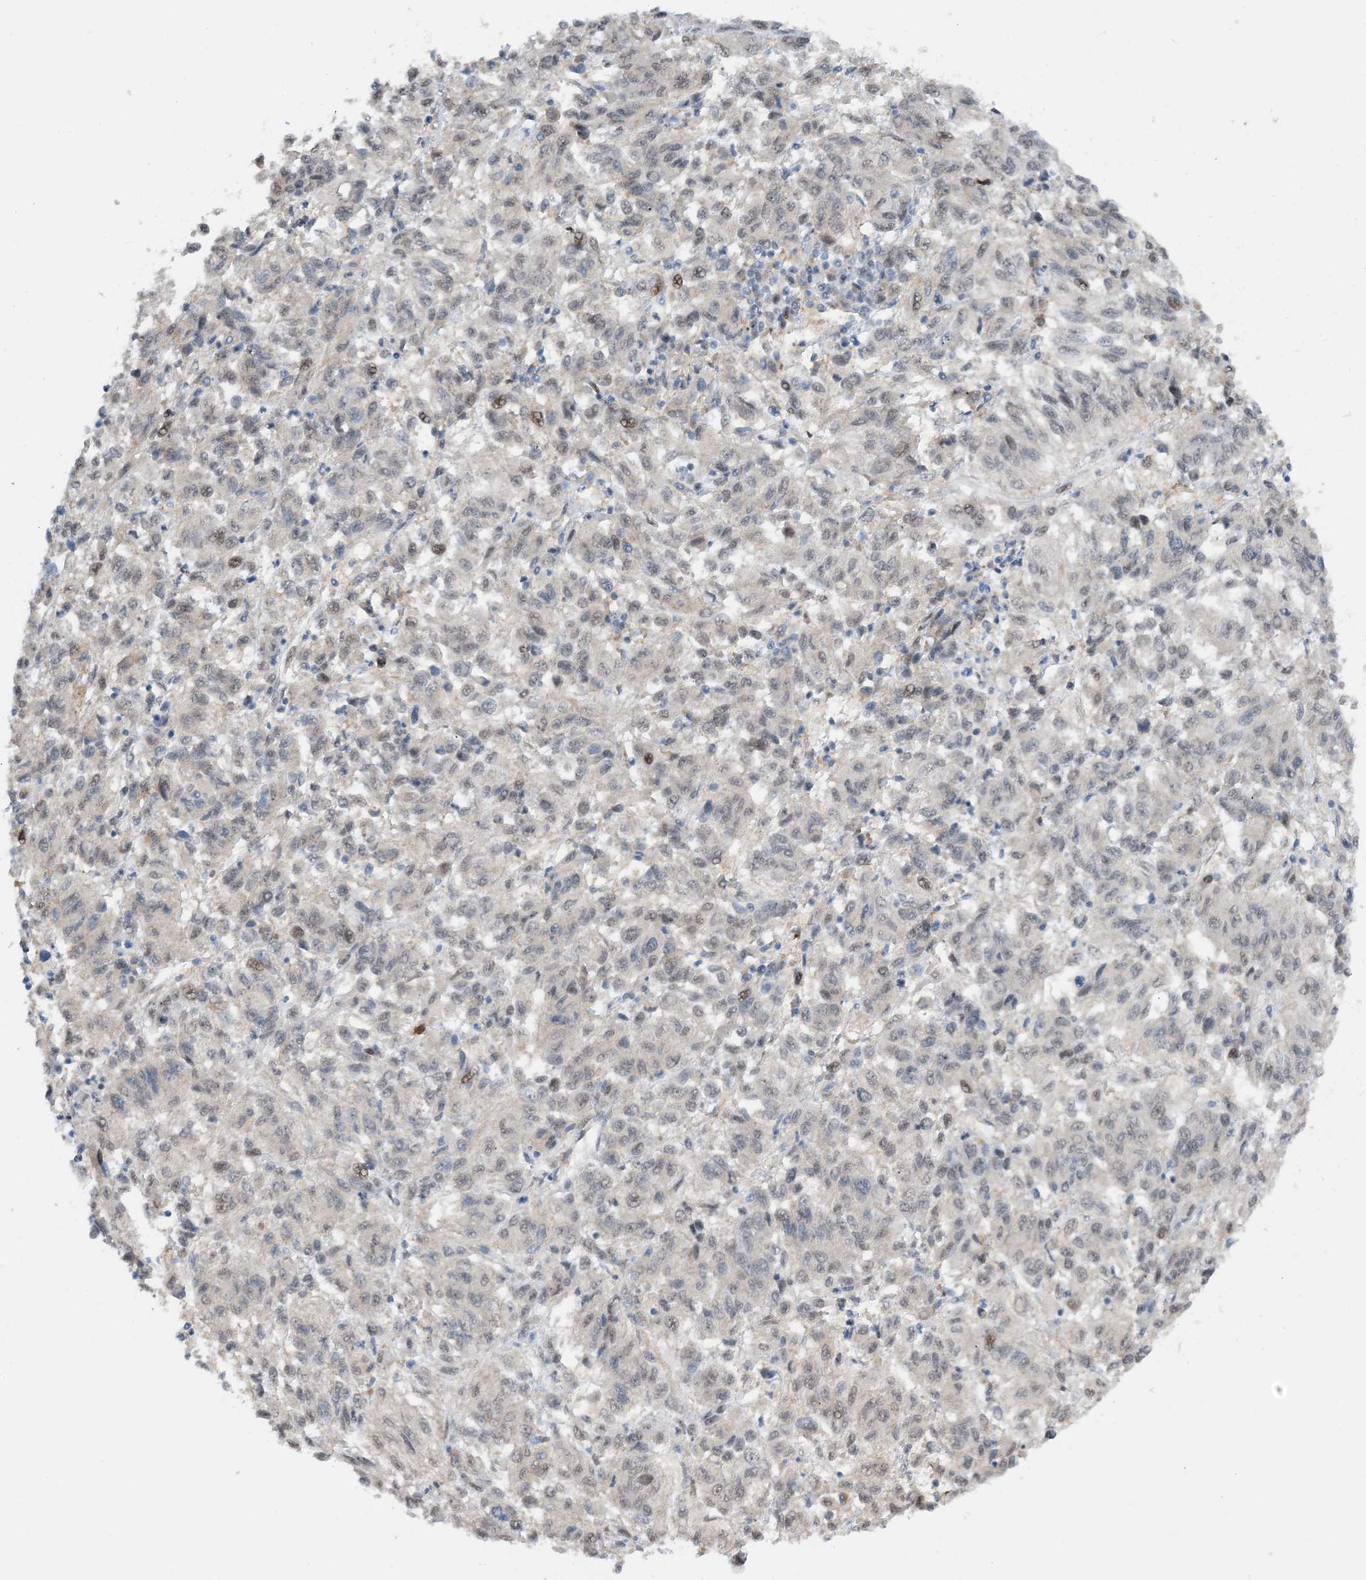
{"staining": {"intensity": "weak", "quantity": "<25%", "location": "nuclear"}, "tissue": "melanoma", "cell_type": "Tumor cells", "image_type": "cancer", "snomed": [{"axis": "morphology", "description": "Malignant melanoma, Metastatic site"}, {"axis": "topography", "description": "Lung"}], "caption": "A high-resolution photomicrograph shows immunohistochemistry (IHC) staining of malignant melanoma (metastatic site), which exhibits no significant staining in tumor cells.", "gene": "HEMK1", "patient": {"sex": "male", "age": 64}}